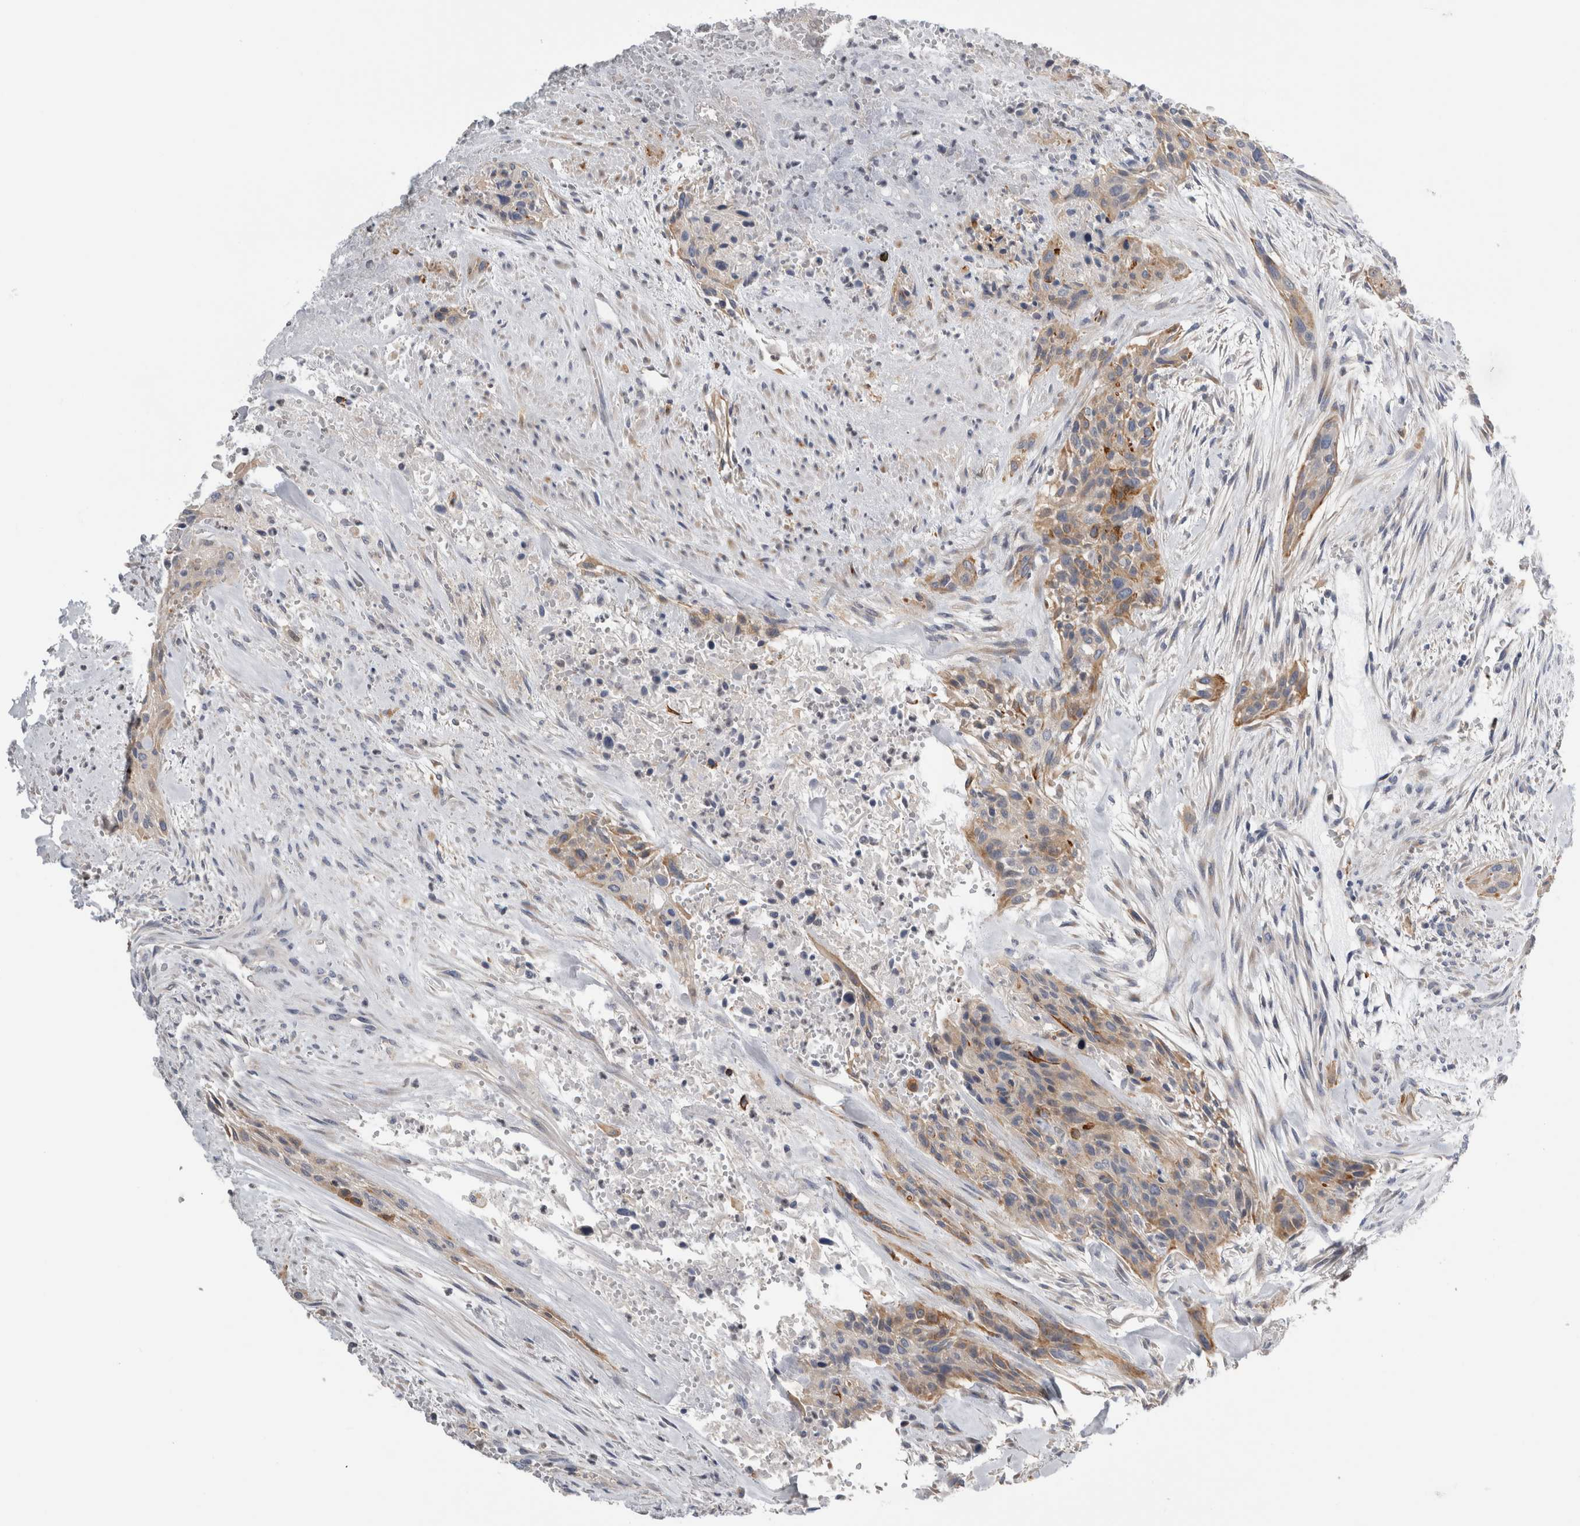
{"staining": {"intensity": "weak", "quantity": "25%-75%", "location": "cytoplasmic/membranous"}, "tissue": "urothelial cancer", "cell_type": "Tumor cells", "image_type": "cancer", "snomed": [{"axis": "morphology", "description": "Urothelial carcinoma, High grade"}, {"axis": "topography", "description": "Urinary bladder"}], "caption": "Immunohistochemical staining of urothelial cancer displays low levels of weak cytoplasmic/membranous staining in about 25%-75% of tumor cells.", "gene": "SLC20A2", "patient": {"sex": "male", "age": 35}}